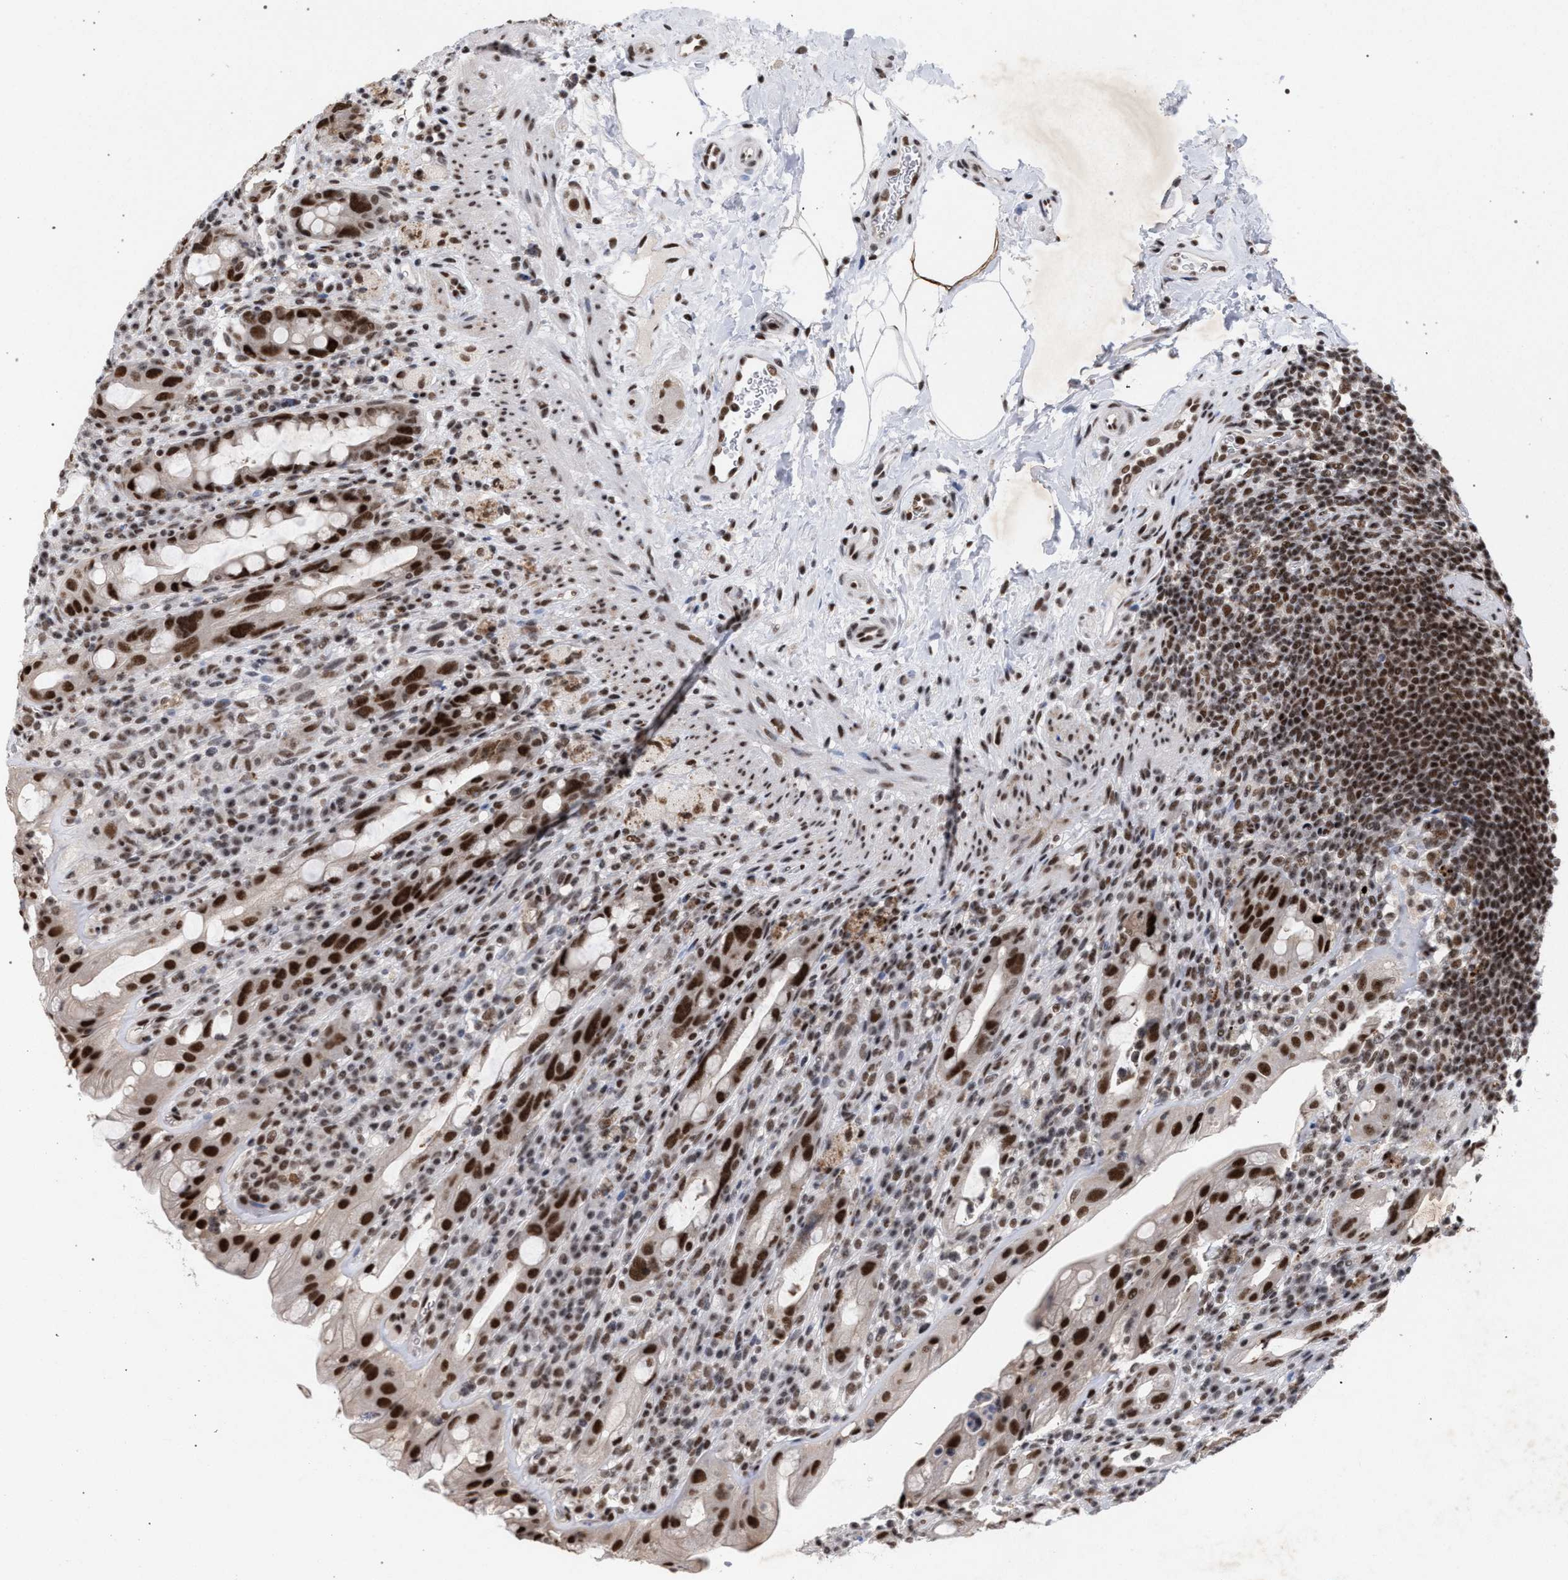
{"staining": {"intensity": "strong", "quantity": ">75%", "location": "nuclear"}, "tissue": "rectum", "cell_type": "Glandular cells", "image_type": "normal", "snomed": [{"axis": "morphology", "description": "Normal tissue, NOS"}, {"axis": "topography", "description": "Rectum"}], "caption": "A high-resolution image shows immunohistochemistry staining of unremarkable rectum, which displays strong nuclear staining in about >75% of glandular cells.", "gene": "SCAF4", "patient": {"sex": "male", "age": 44}}